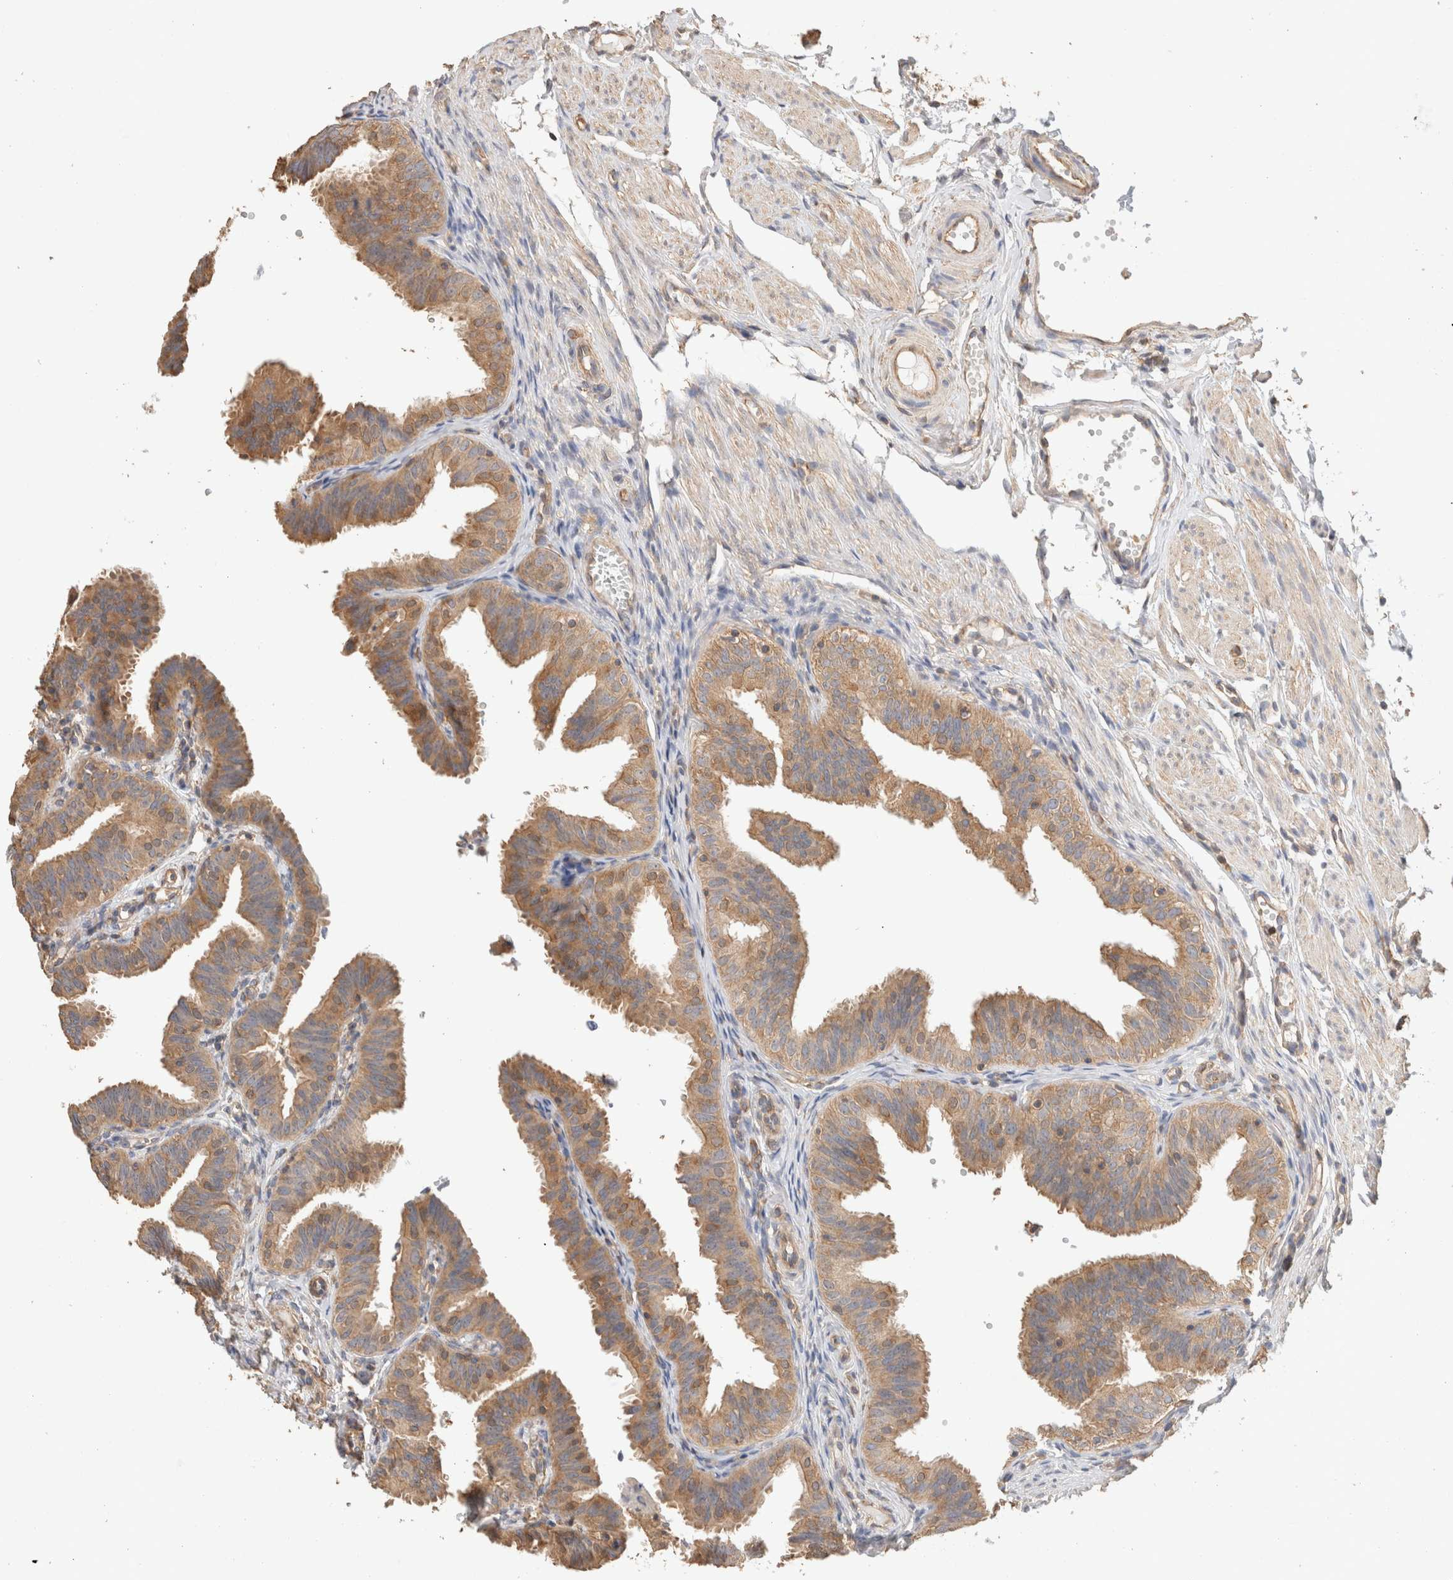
{"staining": {"intensity": "moderate", "quantity": ">75%", "location": "cytoplasmic/membranous"}, "tissue": "fallopian tube", "cell_type": "Glandular cells", "image_type": "normal", "snomed": [{"axis": "morphology", "description": "Normal tissue, NOS"}, {"axis": "topography", "description": "Fallopian tube"}], "caption": "A high-resolution image shows immunohistochemistry (IHC) staining of unremarkable fallopian tube, which displays moderate cytoplasmic/membranous expression in about >75% of glandular cells.", "gene": "CFAP418", "patient": {"sex": "female", "age": 35}}